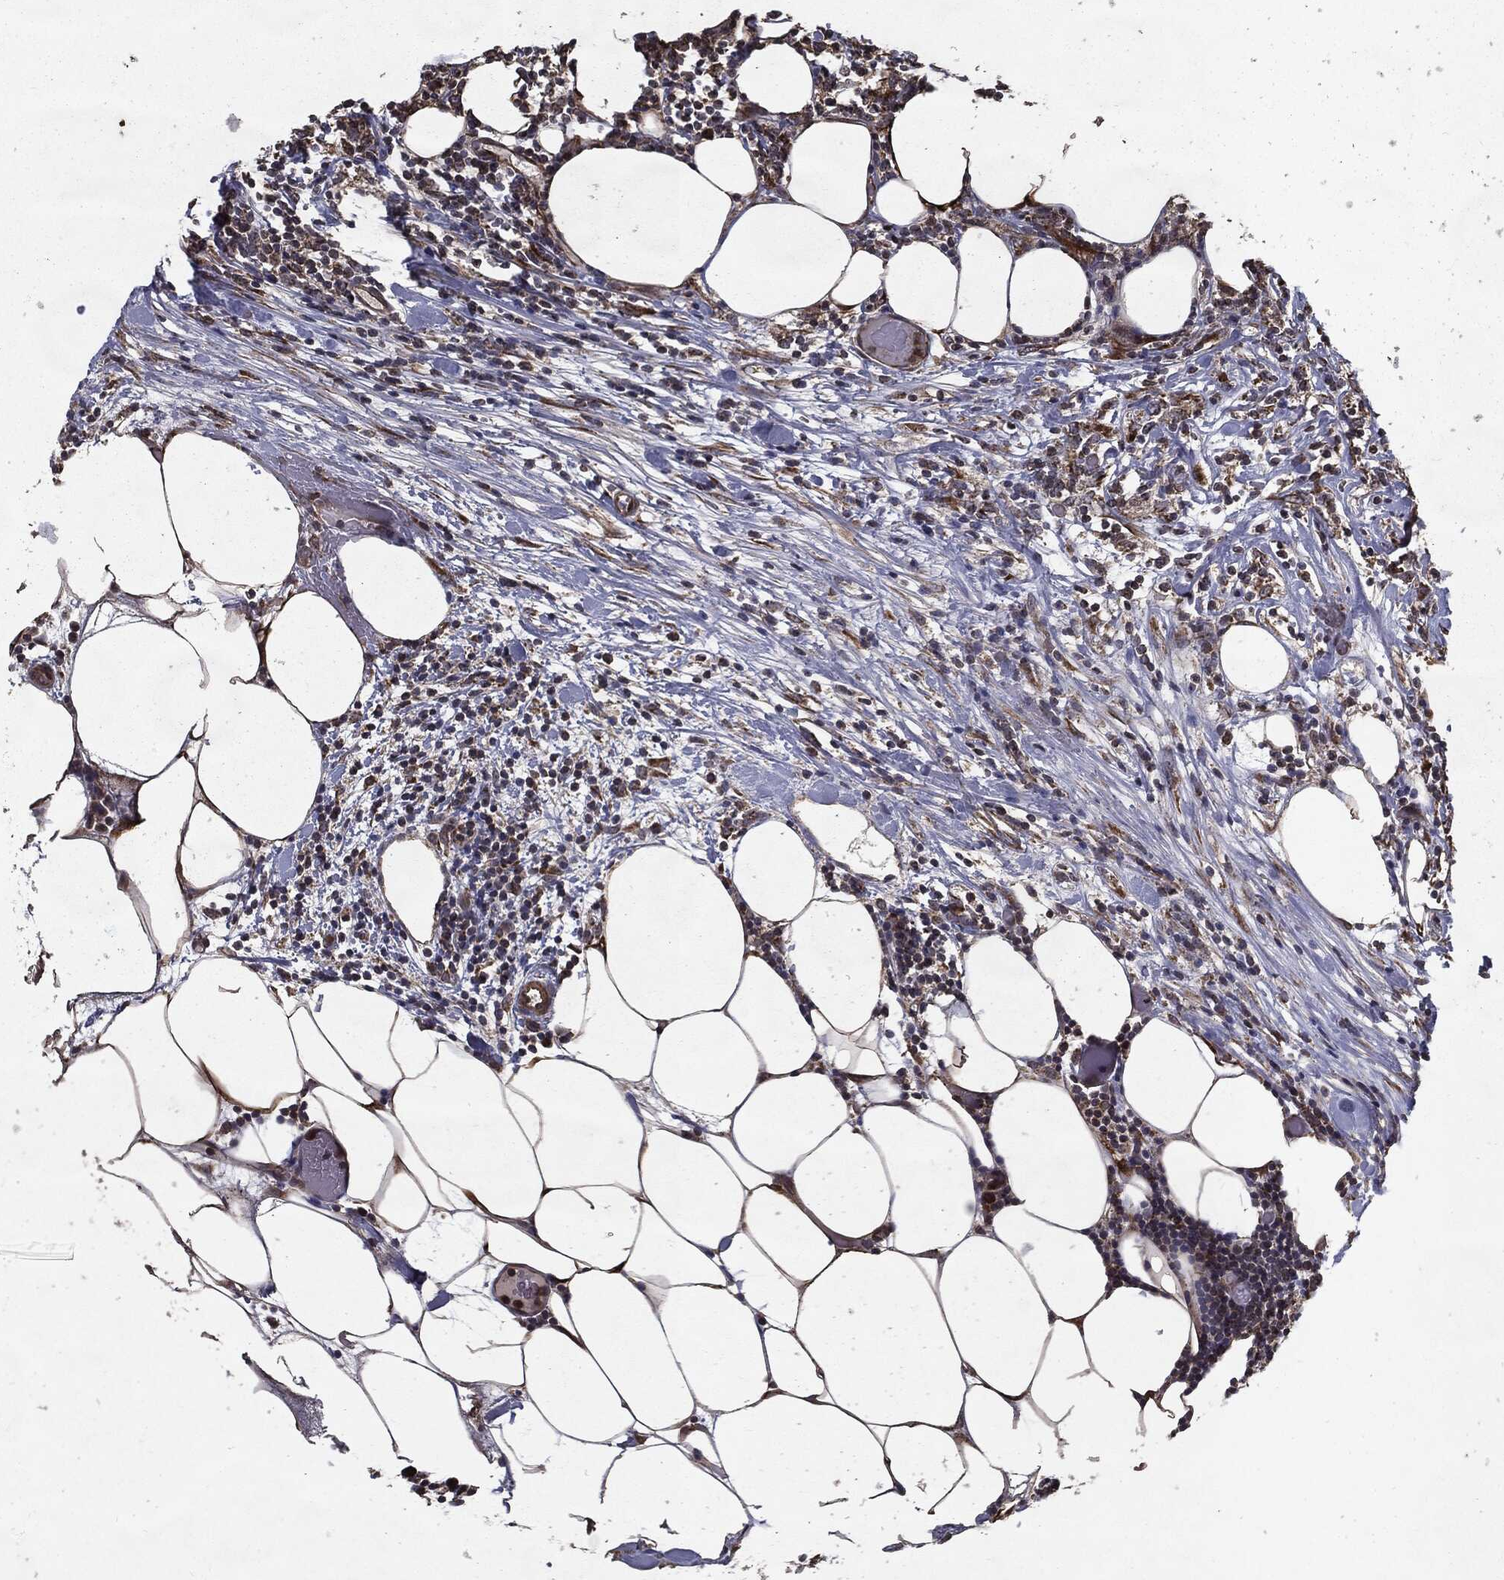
{"staining": {"intensity": "negative", "quantity": "none", "location": "none"}, "tissue": "lymphoma", "cell_type": "Tumor cells", "image_type": "cancer", "snomed": [{"axis": "morphology", "description": "Malignant lymphoma, non-Hodgkin's type, High grade"}, {"axis": "topography", "description": "Lymph node"}], "caption": "Lymphoma was stained to show a protein in brown. There is no significant positivity in tumor cells. (Immunohistochemistry, brightfield microscopy, high magnification).", "gene": "HDAC5", "patient": {"sex": "female", "age": 84}}